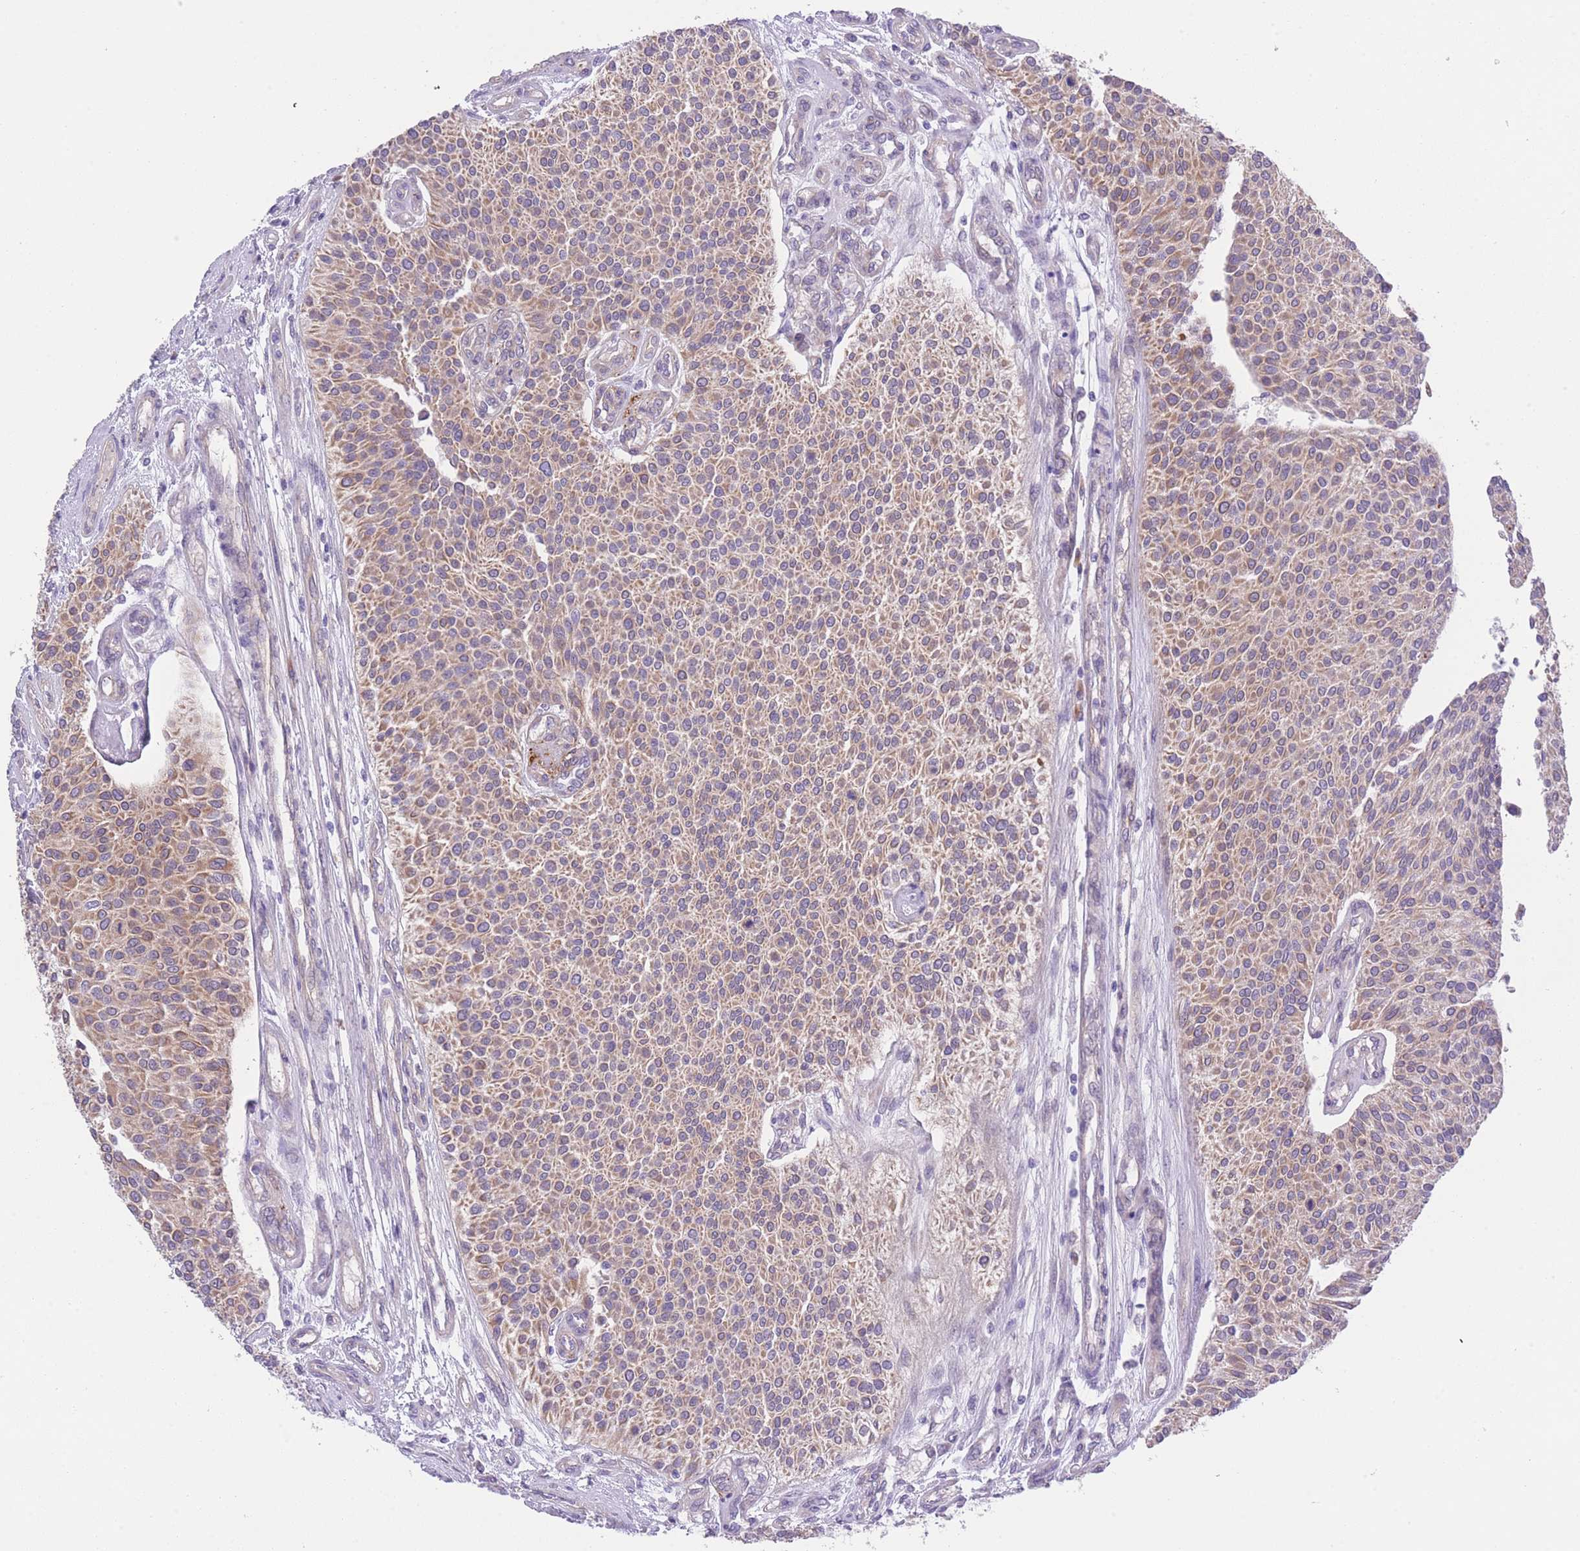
{"staining": {"intensity": "moderate", "quantity": ">75%", "location": "cytoplasmic/membranous"}, "tissue": "urothelial cancer", "cell_type": "Tumor cells", "image_type": "cancer", "snomed": [{"axis": "morphology", "description": "Urothelial carcinoma, NOS"}, {"axis": "topography", "description": "Urinary bladder"}], "caption": "Immunohistochemistry of transitional cell carcinoma exhibits medium levels of moderate cytoplasmic/membranous positivity in about >75% of tumor cells. The staining was performed using DAB to visualize the protein expression in brown, while the nuclei were stained in blue with hematoxylin (Magnification: 20x).", "gene": "WWOX", "patient": {"sex": "male", "age": 55}}